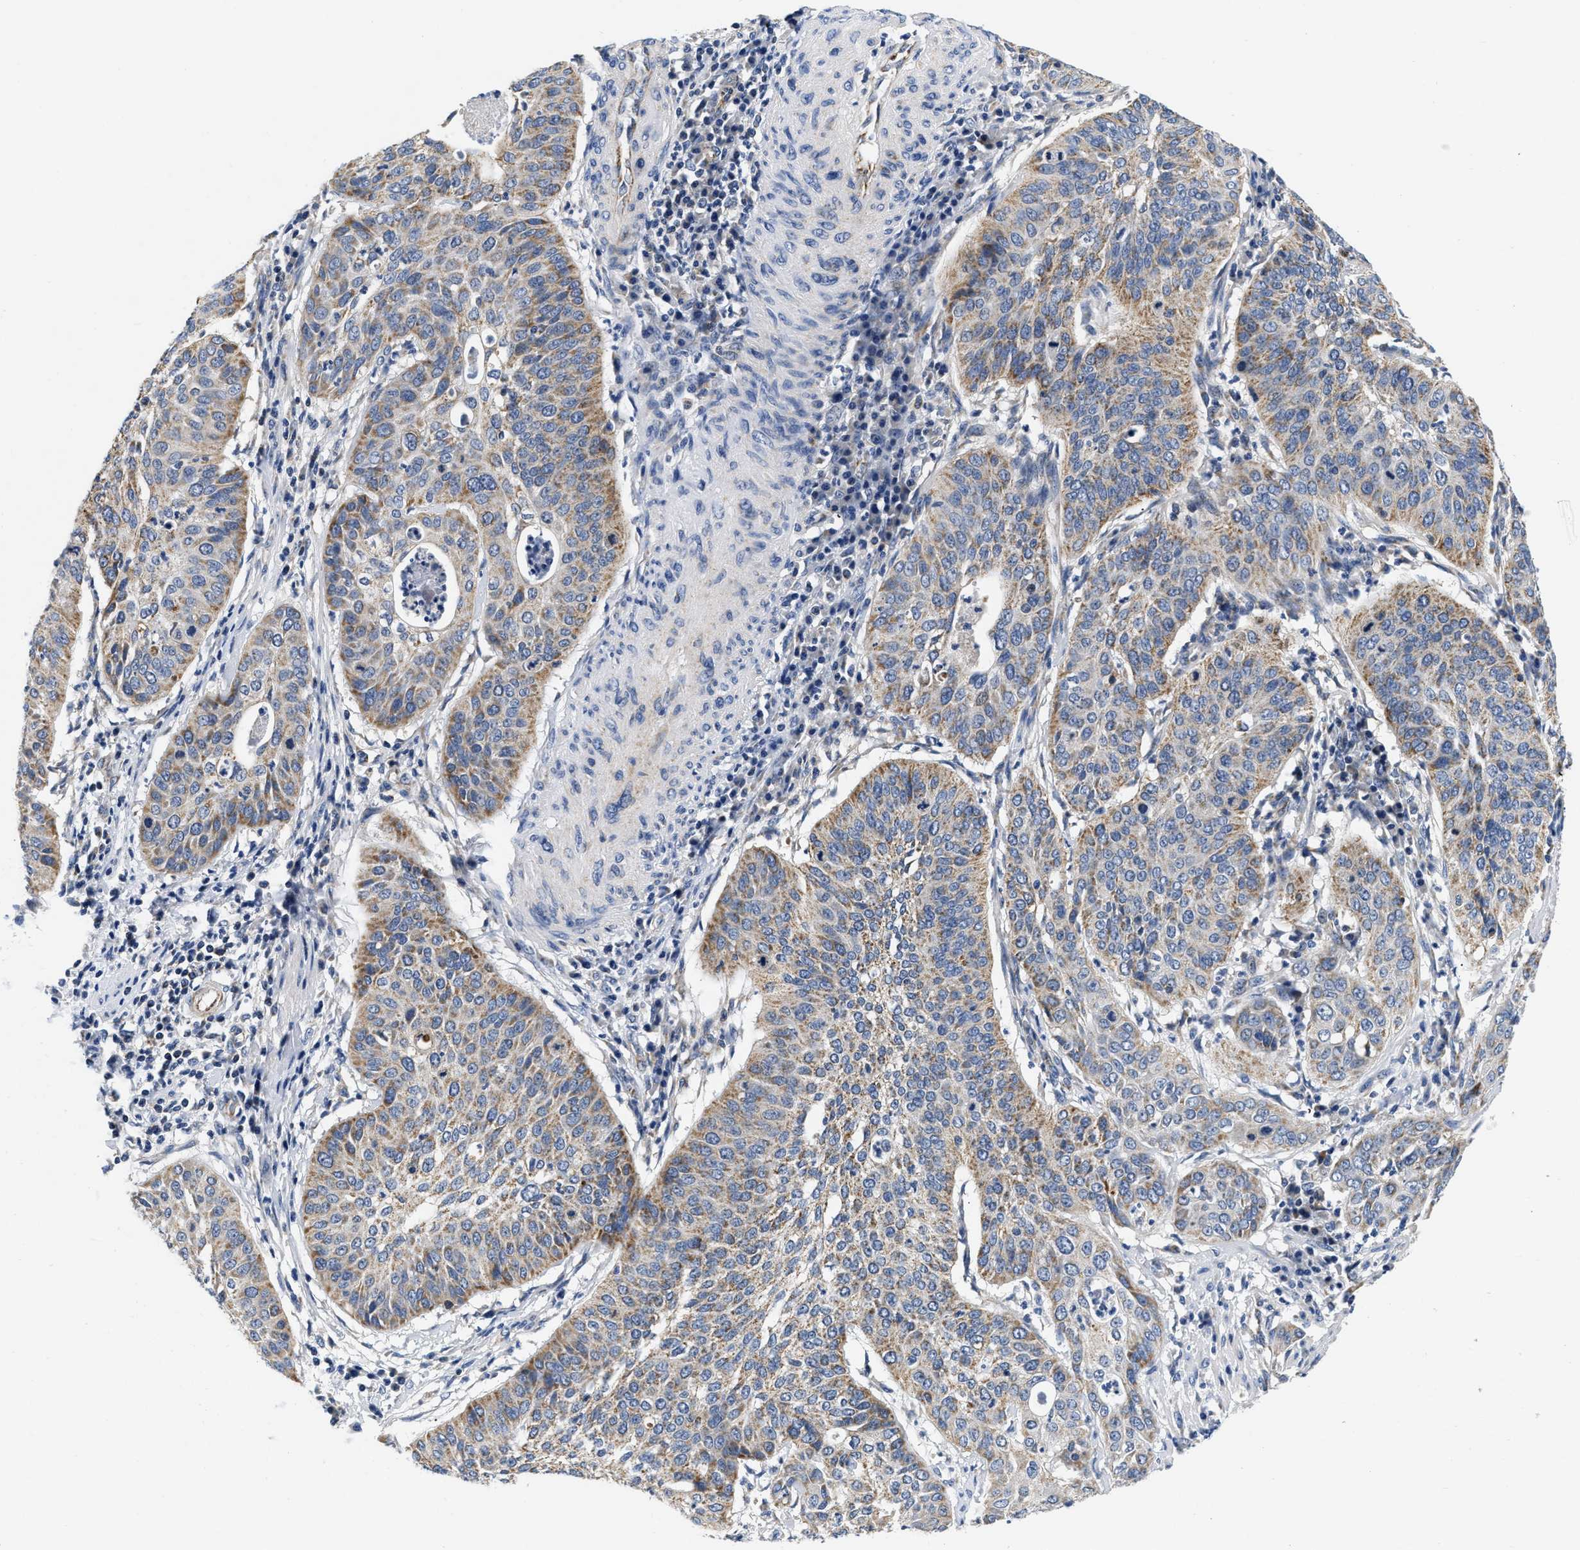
{"staining": {"intensity": "moderate", "quantity": ">75%", "location": "cytoplasmic/membranous"}, "tissue": "cervical cancer", "cell_type": "Tumor cells", "image_type": "cancer", "snomed": [{"axis": "morphology", "description": "Normal tissue, NOS"}, {"axis": "morphology", "description": "Squamous cell carcinoma, NOS"}, {"axis": "topography", "description": "Cervix"}], "caption": "An immunohistochemistry (IHC) histopathology image of tumor tissue is shown. Protein staining in brown highlights moderate cytoplasmic/membranous positivity in cervical cancer within tumor cells.", "gene": "PDP1", "patient": {"sex": "female", "age": 39}}